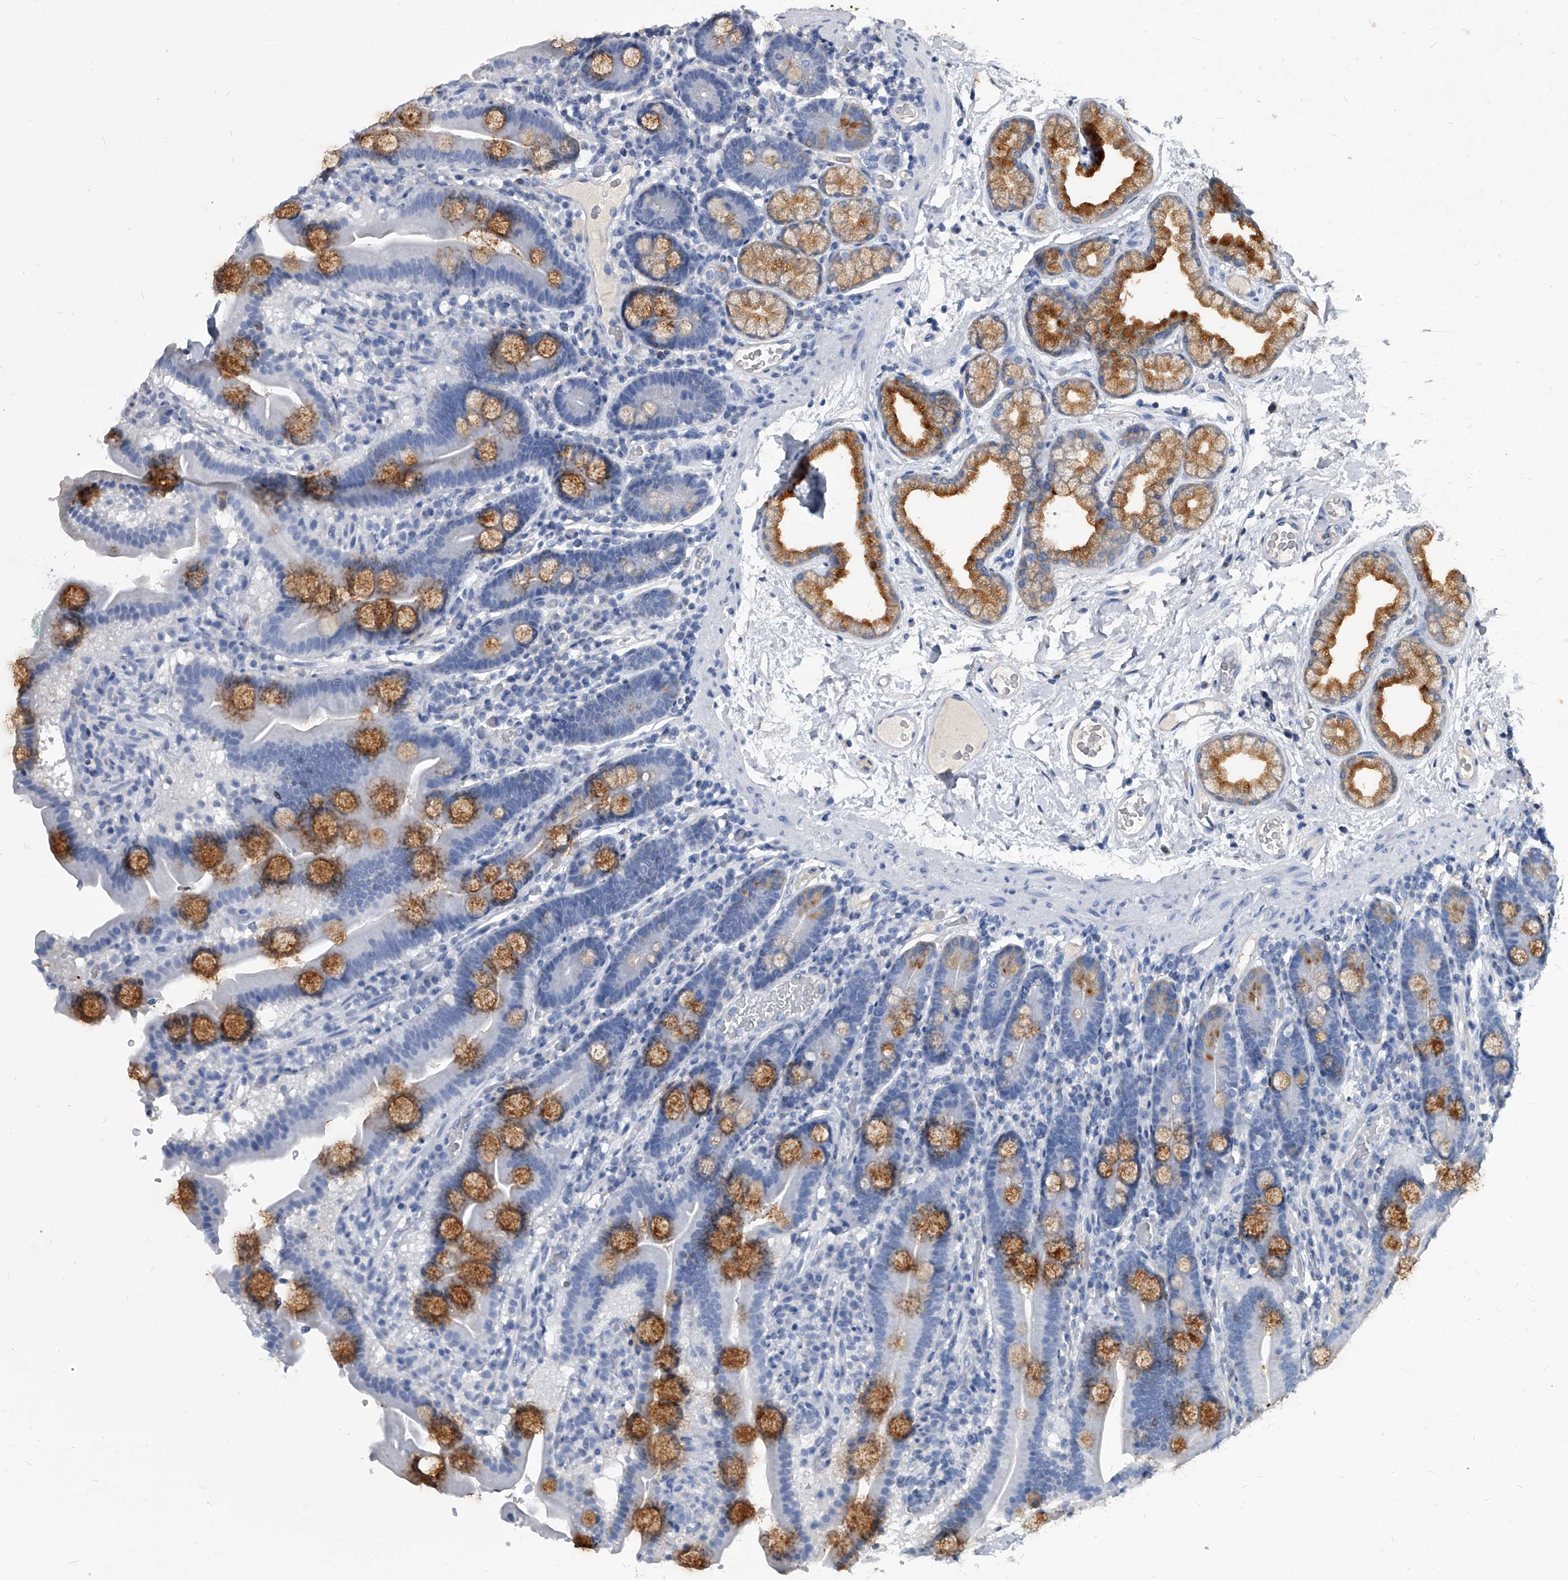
{"staining": {"intensity": "strong", "quantity": "<25%", "location": "cytoplasmic/membranous"}, "tissue": "duodenum", "cell_type": "Glandular cells", "image_type": "normal", "snomed": [{"axis": "morphology", "description": "Normal tissue, NOS"}, {"axis": "topography", "description": "Duodenum"}], "caption": "Immunohistochemistry (IHC) staining of unremarkable duodenum, which demonstrates medium levels of strong cytoplasmic/membranous positivity in approximately <25% of glandular cells indicating strong cytoplasmic/membranous protein staining. The staining was performed using DAB (brown) for protein detection and nuclei were counterstained in hematoxylin (blue).", "gene": "BCAS1", "patient": {"sex": "male", "age": 55}}